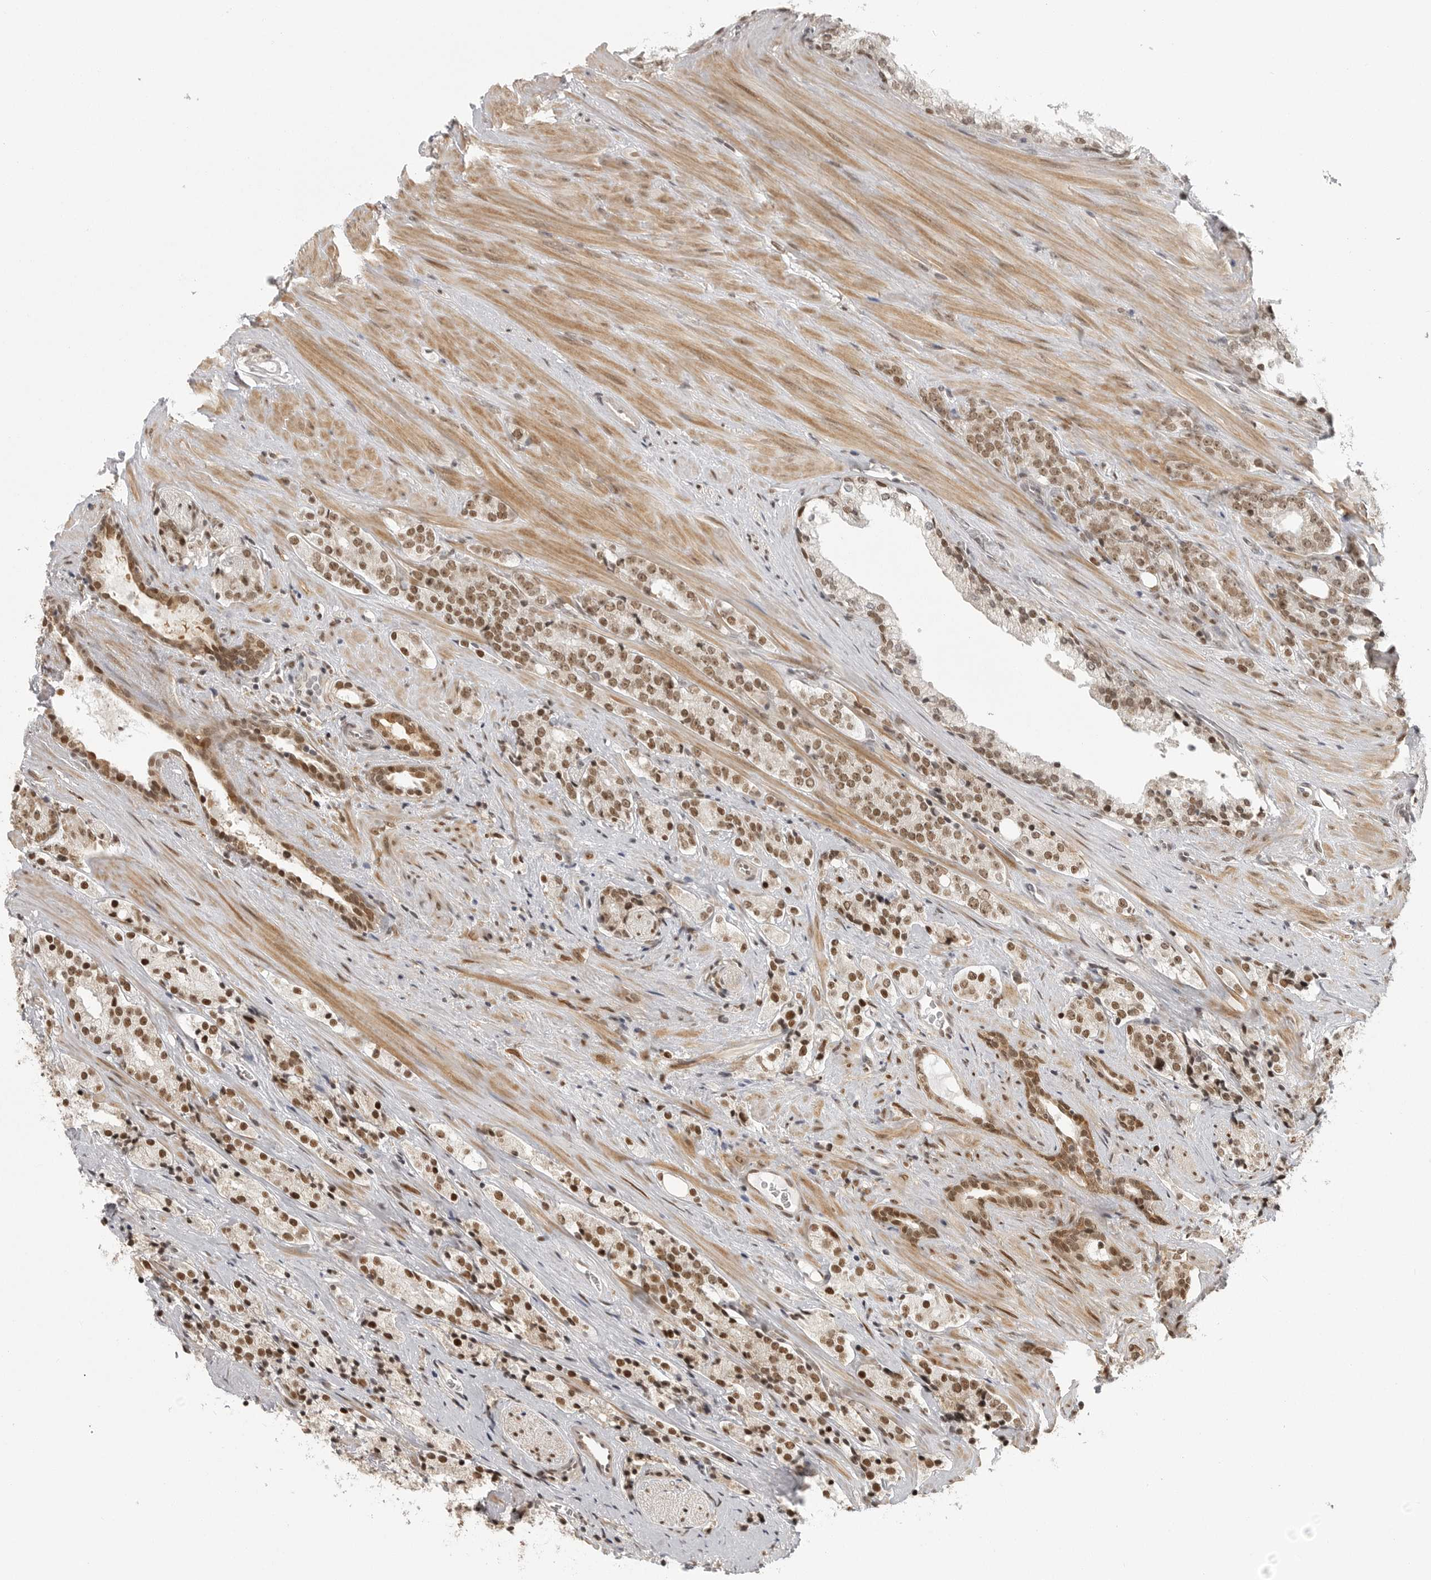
{"staining": {"intensity": "moderate", "quantity": ">75%", "location": "nuclear"}, "tissue": "prostate cancer", "cell_type": "Tumor cells", "image_type": "cancer", "snomed": [{"axis": "morphology", "description": "Adenocarcinoma, High grade"}, {"axis": "topography", "description": "Prostate"}], "caption": "Tumor cells display moderate nuclear positivity in approximately >75% of cells in prostate high-grade adenocarcinoma.", "gene": "ISG20L2", "patient": {"sex": "male", "age": 71}}